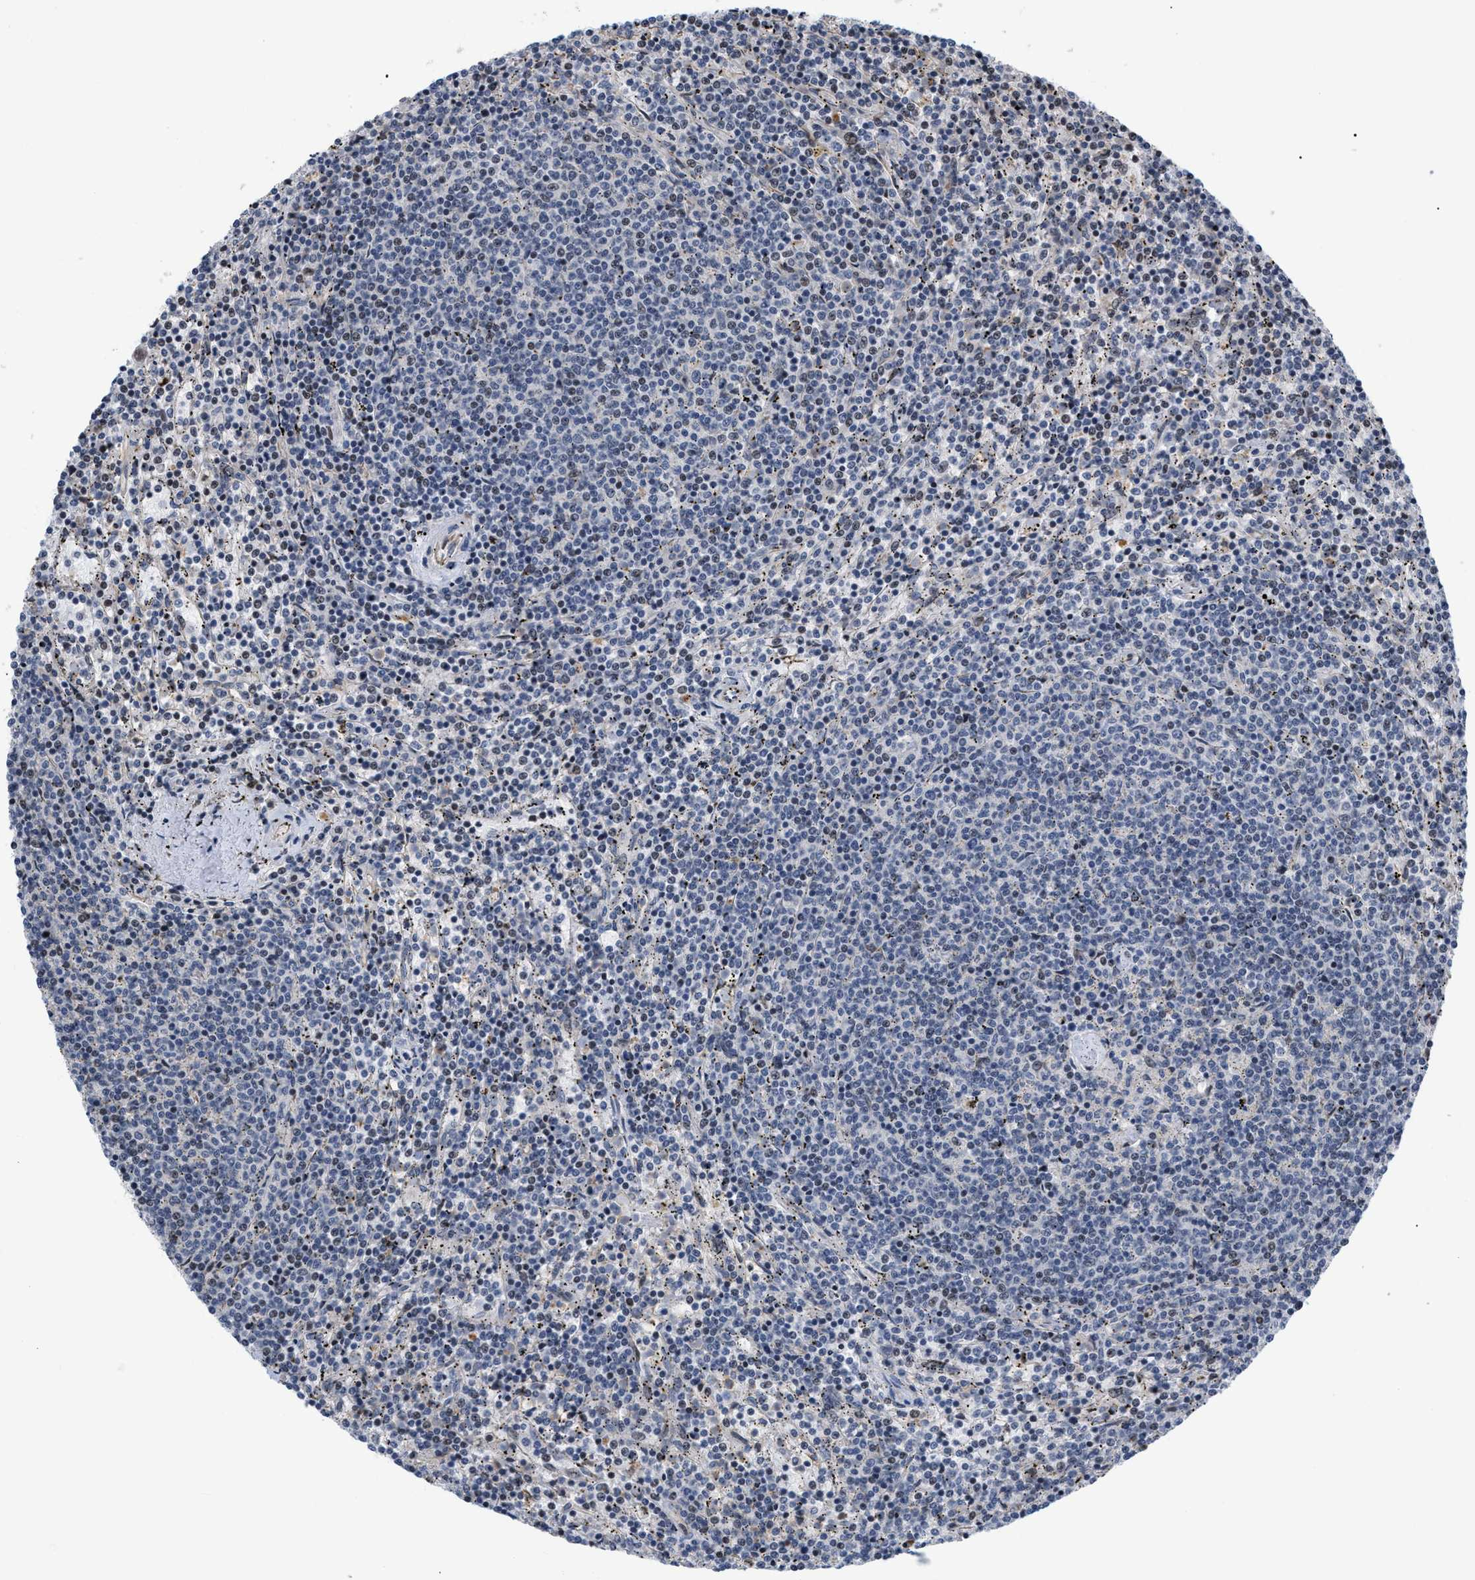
{"staining": {"intensity": "weak", "quantity": "<25%", "location": "nuclear"}, "tissue": "lymphoma", "cell_type": "Tumor cells", "image_type": "cancer", "snomed": [{"axis": "morphology", "description": "Malignant lymphoma, non-Hodgkin's type, Low grade"}, {"axis": "topography", "description": "Spleen"}], "caption": "Malignant lymphoma, non-Hodgkin's type (low-grade) stained for a protein using immunohistochemistry (IHC) reveals no expression tumor cells.", "gene": "GPRASP2", "patient": {"sex": "female", "age": 50}}